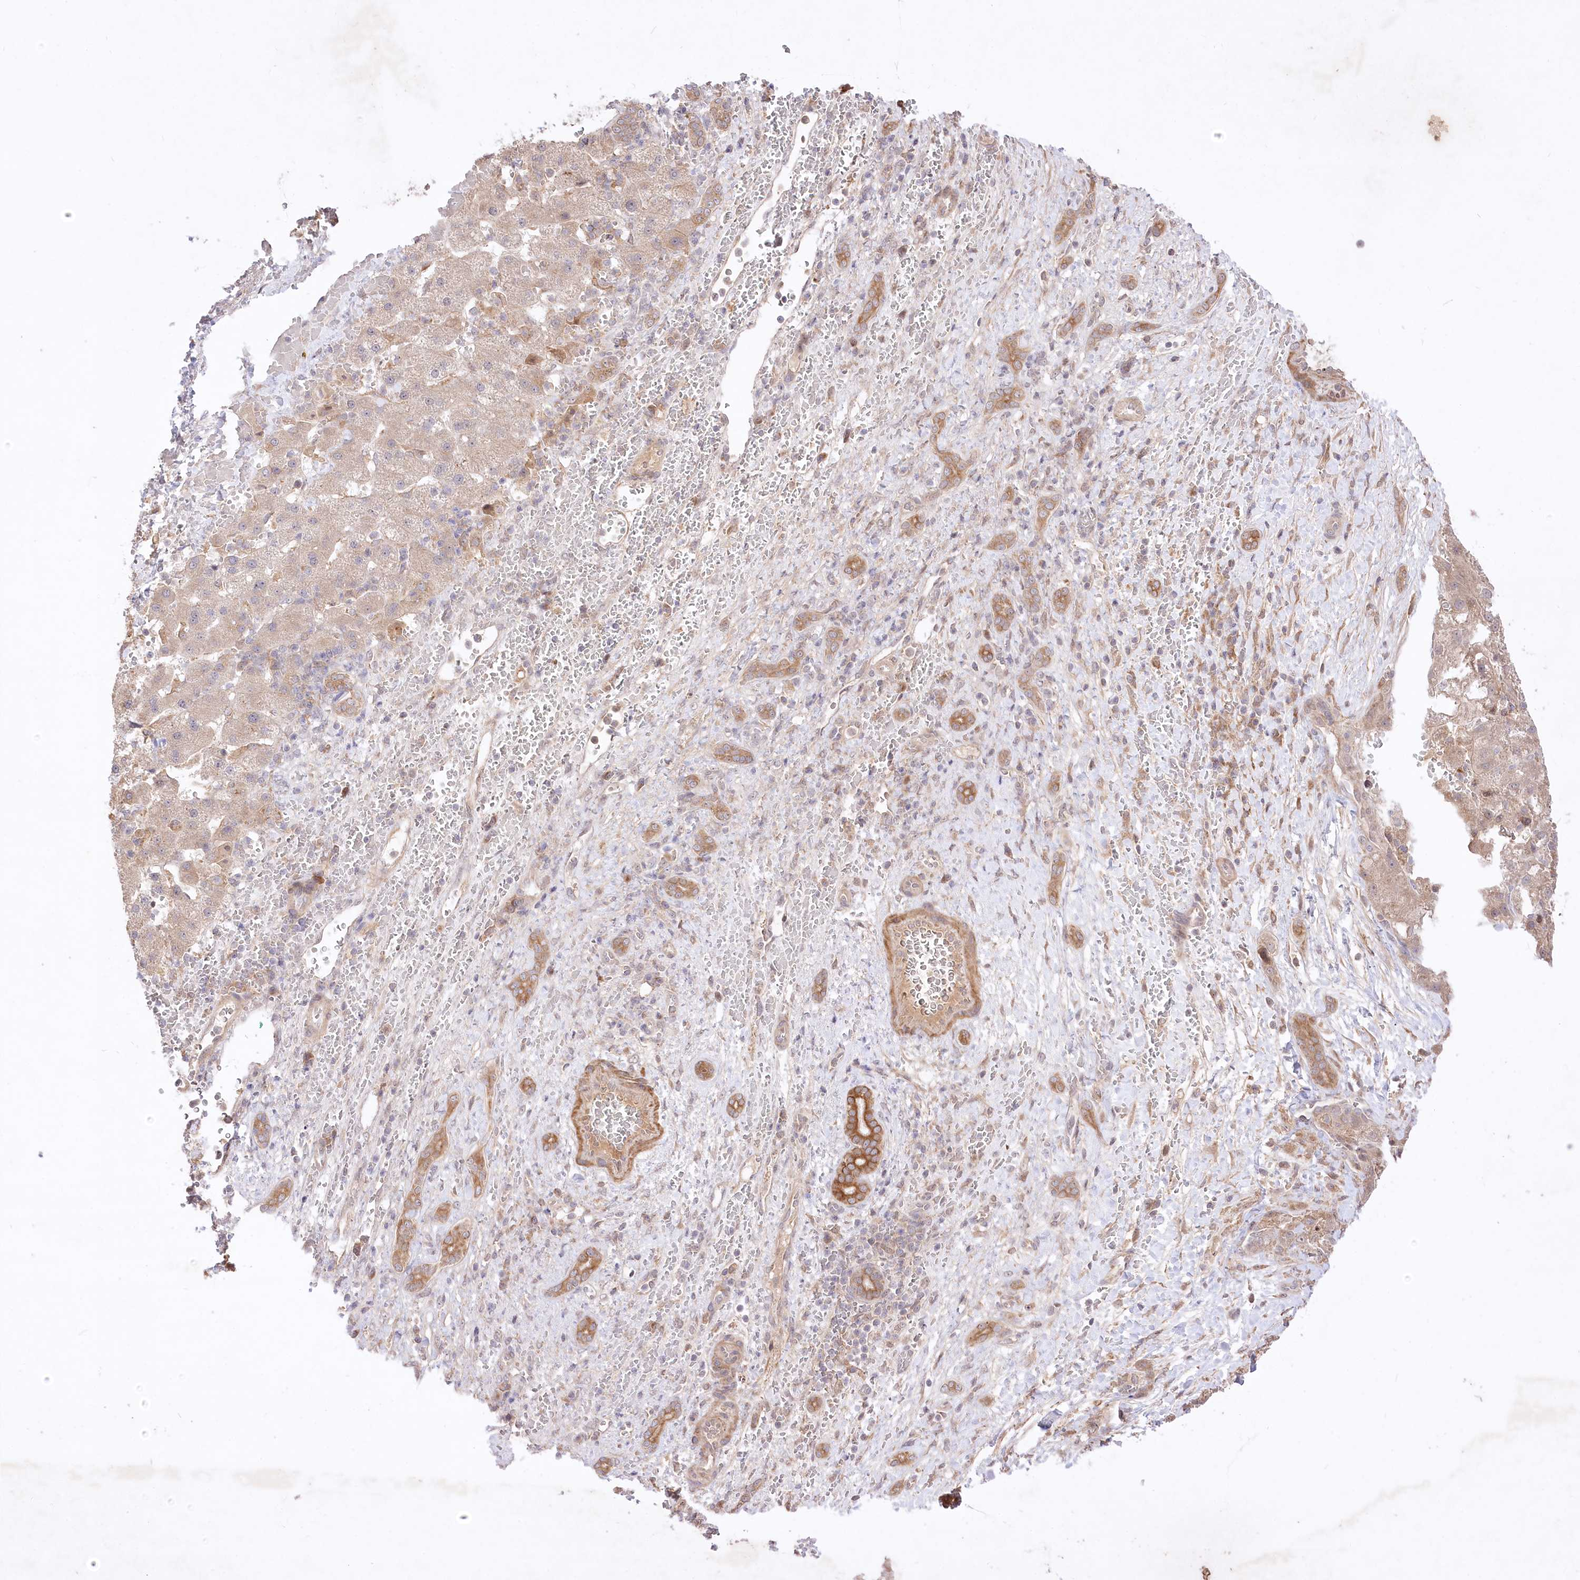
{"staining": {"intensity": "weak", "quantity": ">75%", "location": "cytoplasmic/membranous"}, "tissue": "liver cancer", "cell_type": "Tumor cells", "image_type": "cancer", "snomed": [{"axis": "morphology", "description": "Normal tissue, NOS"}, {"axis": "morphology", "description": "Carcinoma, Hepatocellular, NOS"}, {"axis": "topography", "description": "Liver"}], "caption": "A histopathology image of hepatocellular carcinoma (liver) stained for a protein exhibits weak cytoplasmic/membranous brown staining in tumor cells.", "gene": "HELT", "patient": {"sex": "male", "age": 57}}